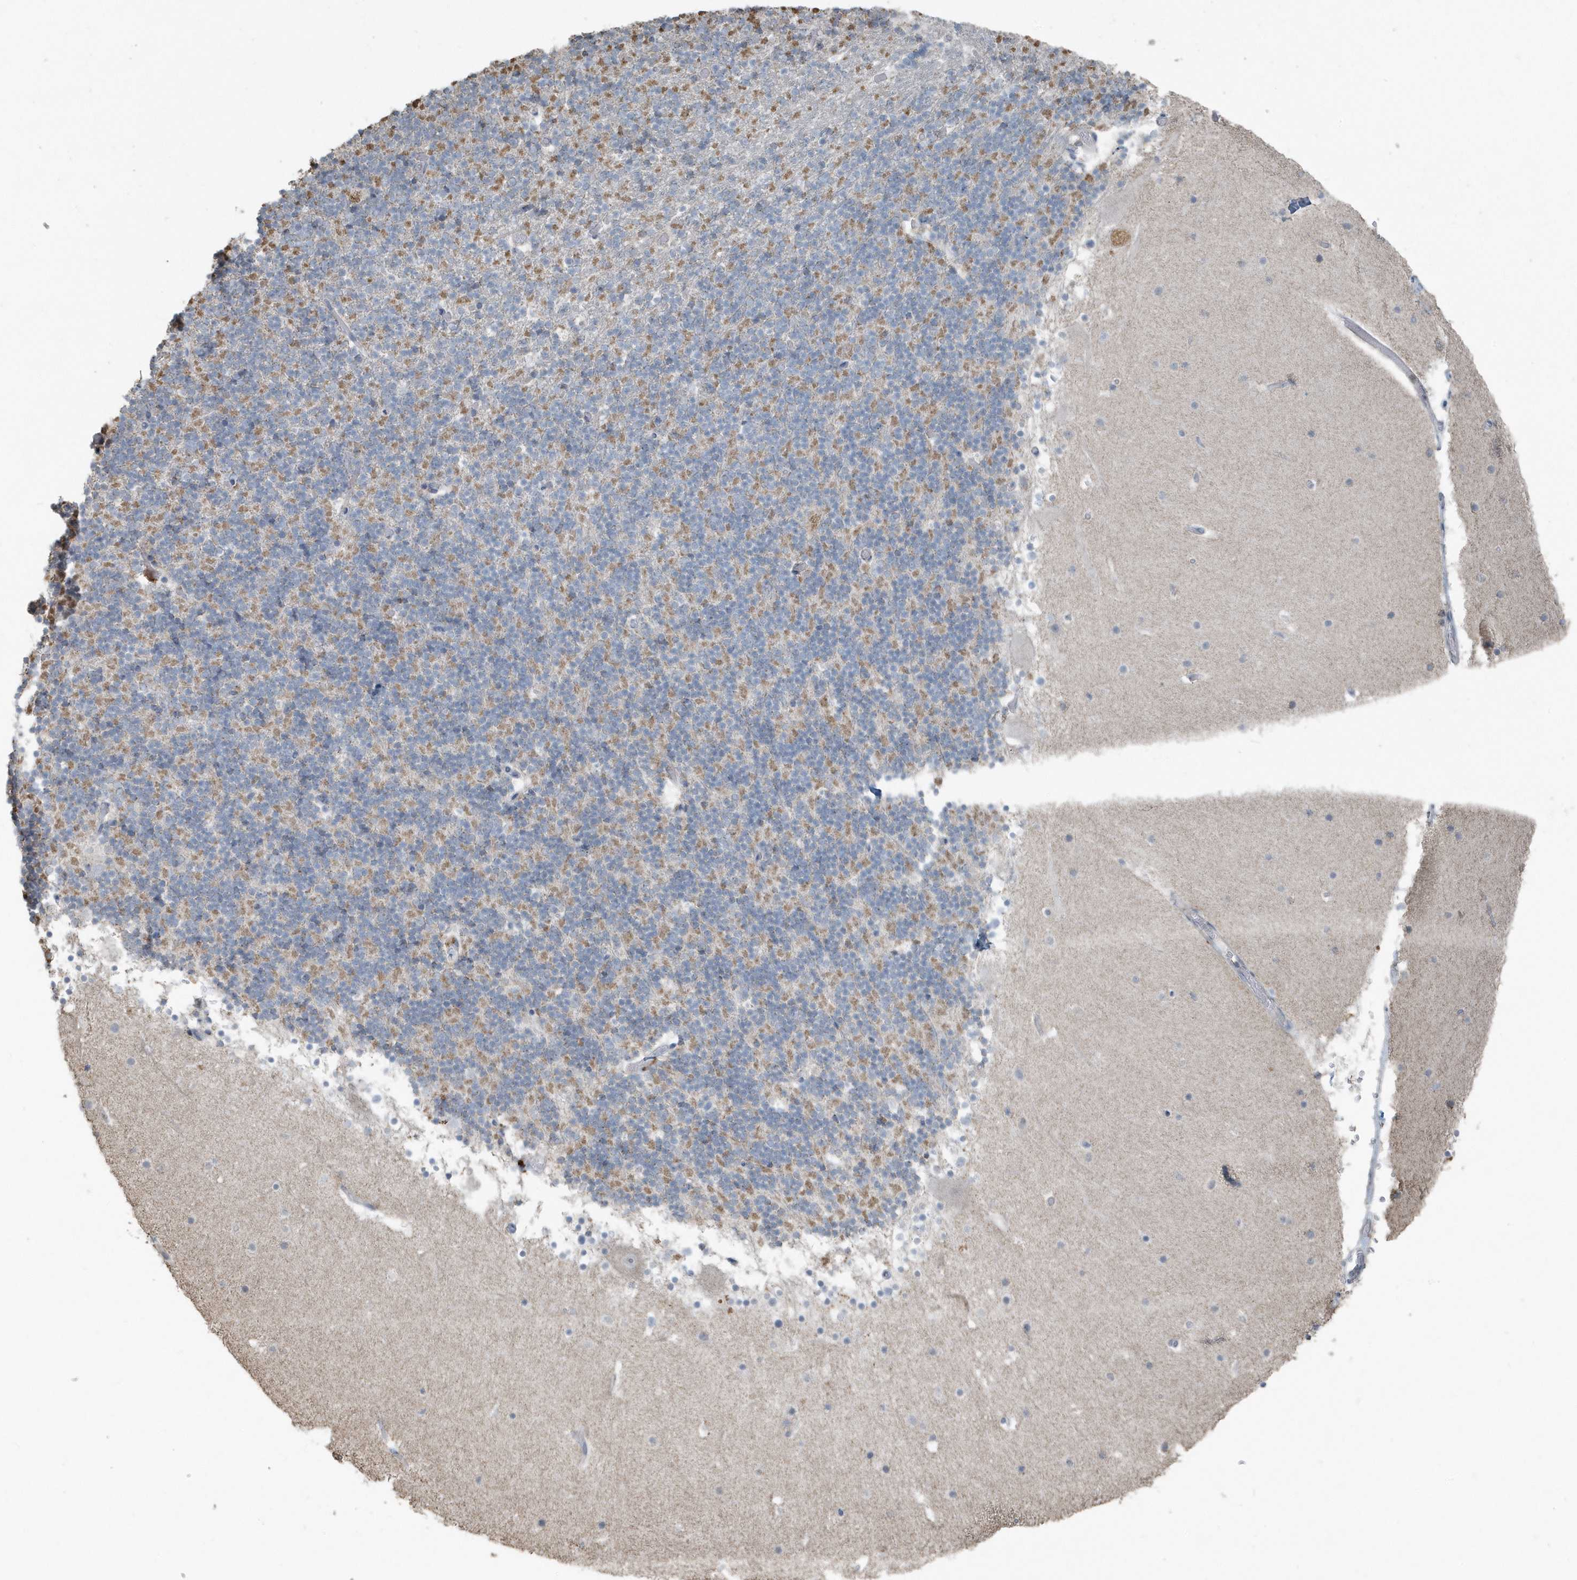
{"staining": {"intensity": "negative", "quantity": "none", "location": "none"}, "tissue": "cerebellum", "cell_type": "Cells in granular layer", "image_type": "normal", "snomed": [{"axis": "morphology", "description": "Normal tissue, NOS"}, {"axis": "topography", "description": "Cerebellum"}], "caption": "DAB immunohistochemical staining of normal human cerebellum demonstrates no significant expression in cells in granular layer.", "gene": "ACTC1", "patient": {"sex": "male", "age": 57}}